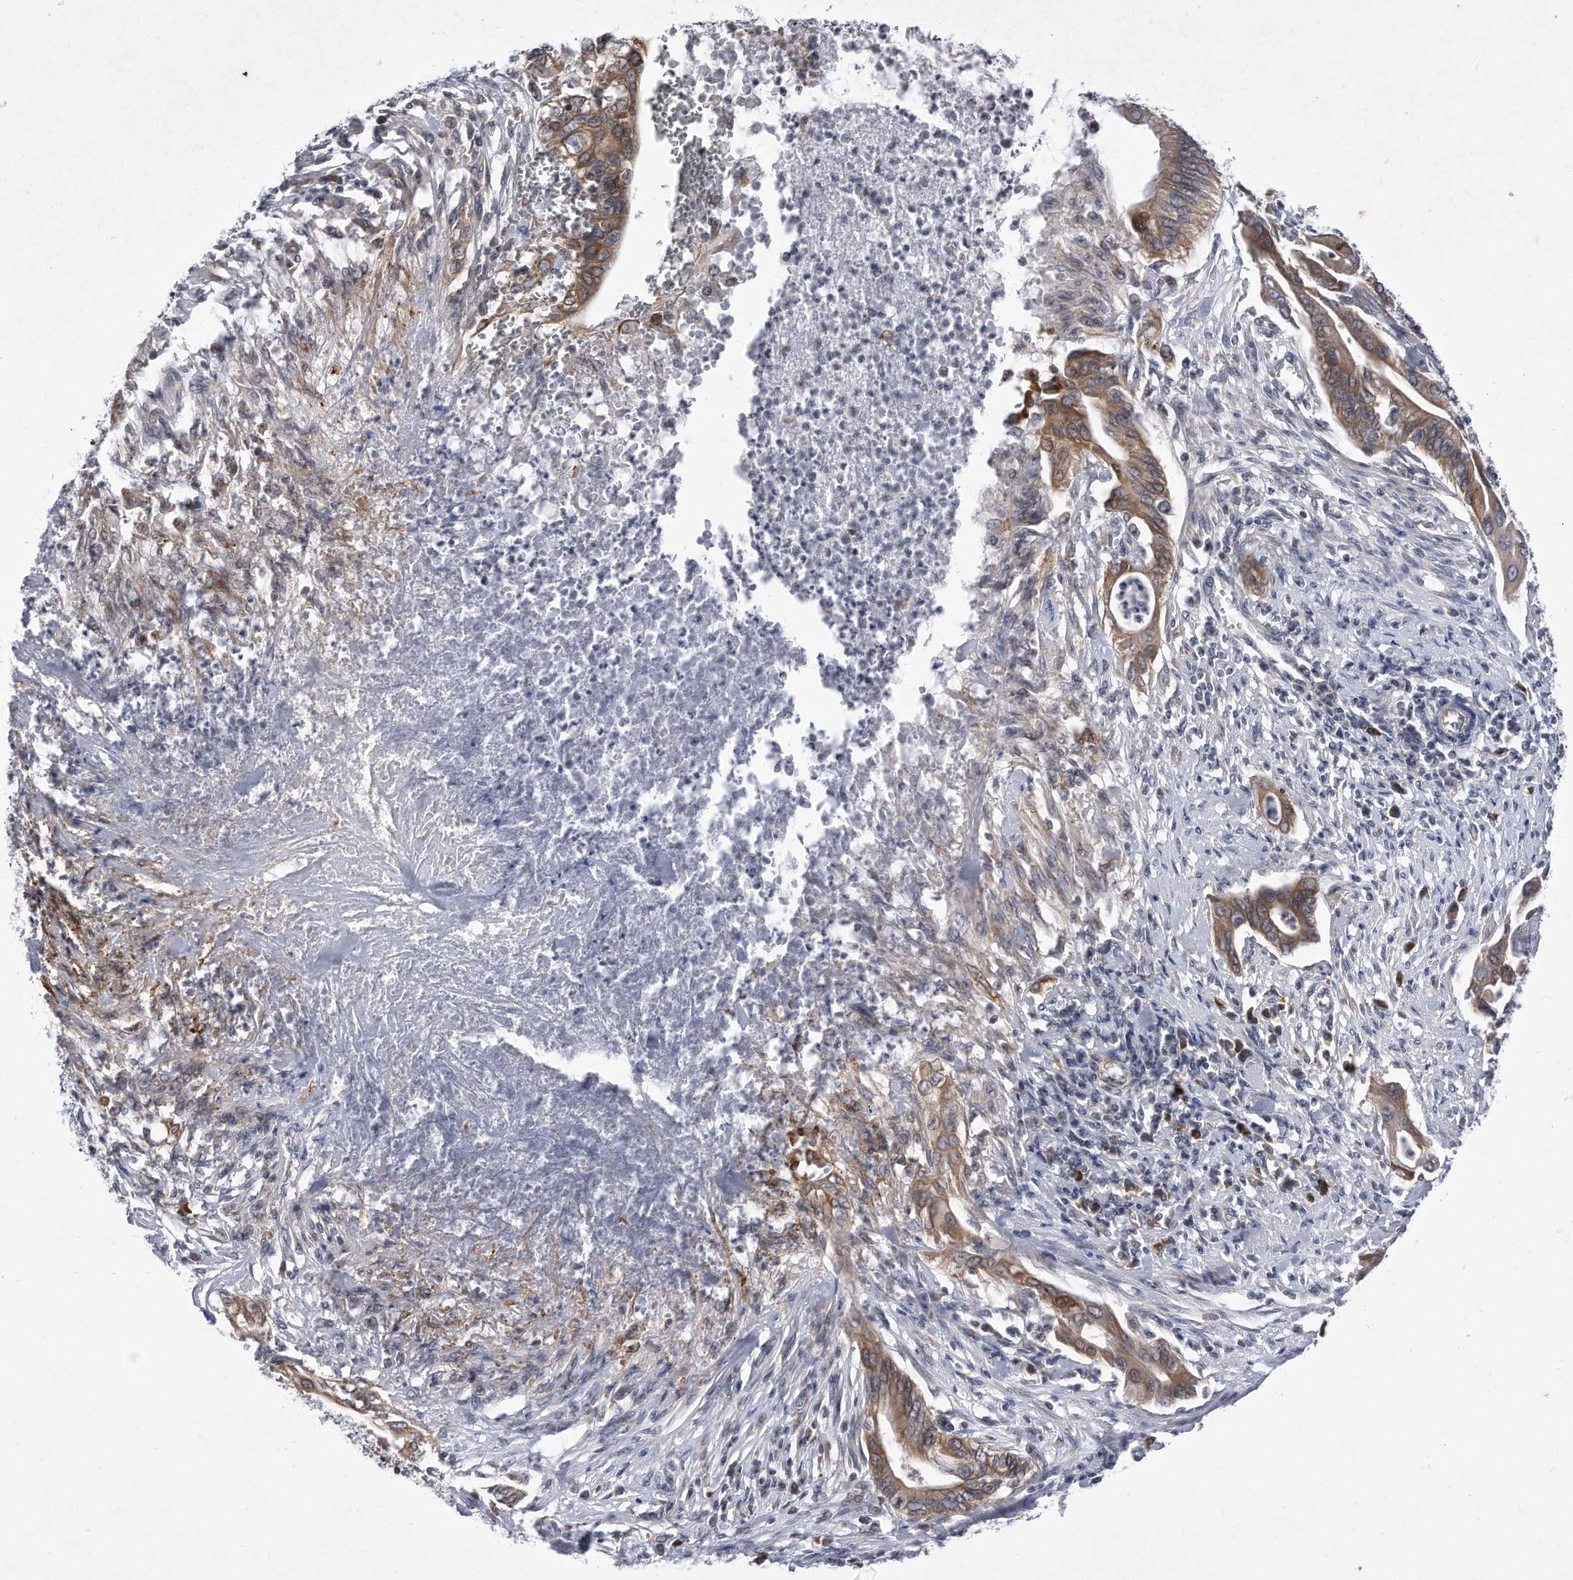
{"staining": {"intensity": "moderate", "quantity": ">75%", "location": "cytoplasmic/membranous"}, "tissue": "pancreatic cancer", "cell_type": "Tumor cells", "image_type": "cancer", "snomed": [{"axis": "morphology", "description": "Adenocarcinoma, NOS"}, {"axis": "topography", "description": "Pancreas"}], "caption": "Immunohistochemistry (IHC) photomicrograph of pancreatic cancer stained for a protein (brown), which shows medium levels of moderate cytoplasmic/membranous staining in approximately >75% of tumor cells.", "gene": "DAB1", "patient": {"sex": "male", "age": 58}}